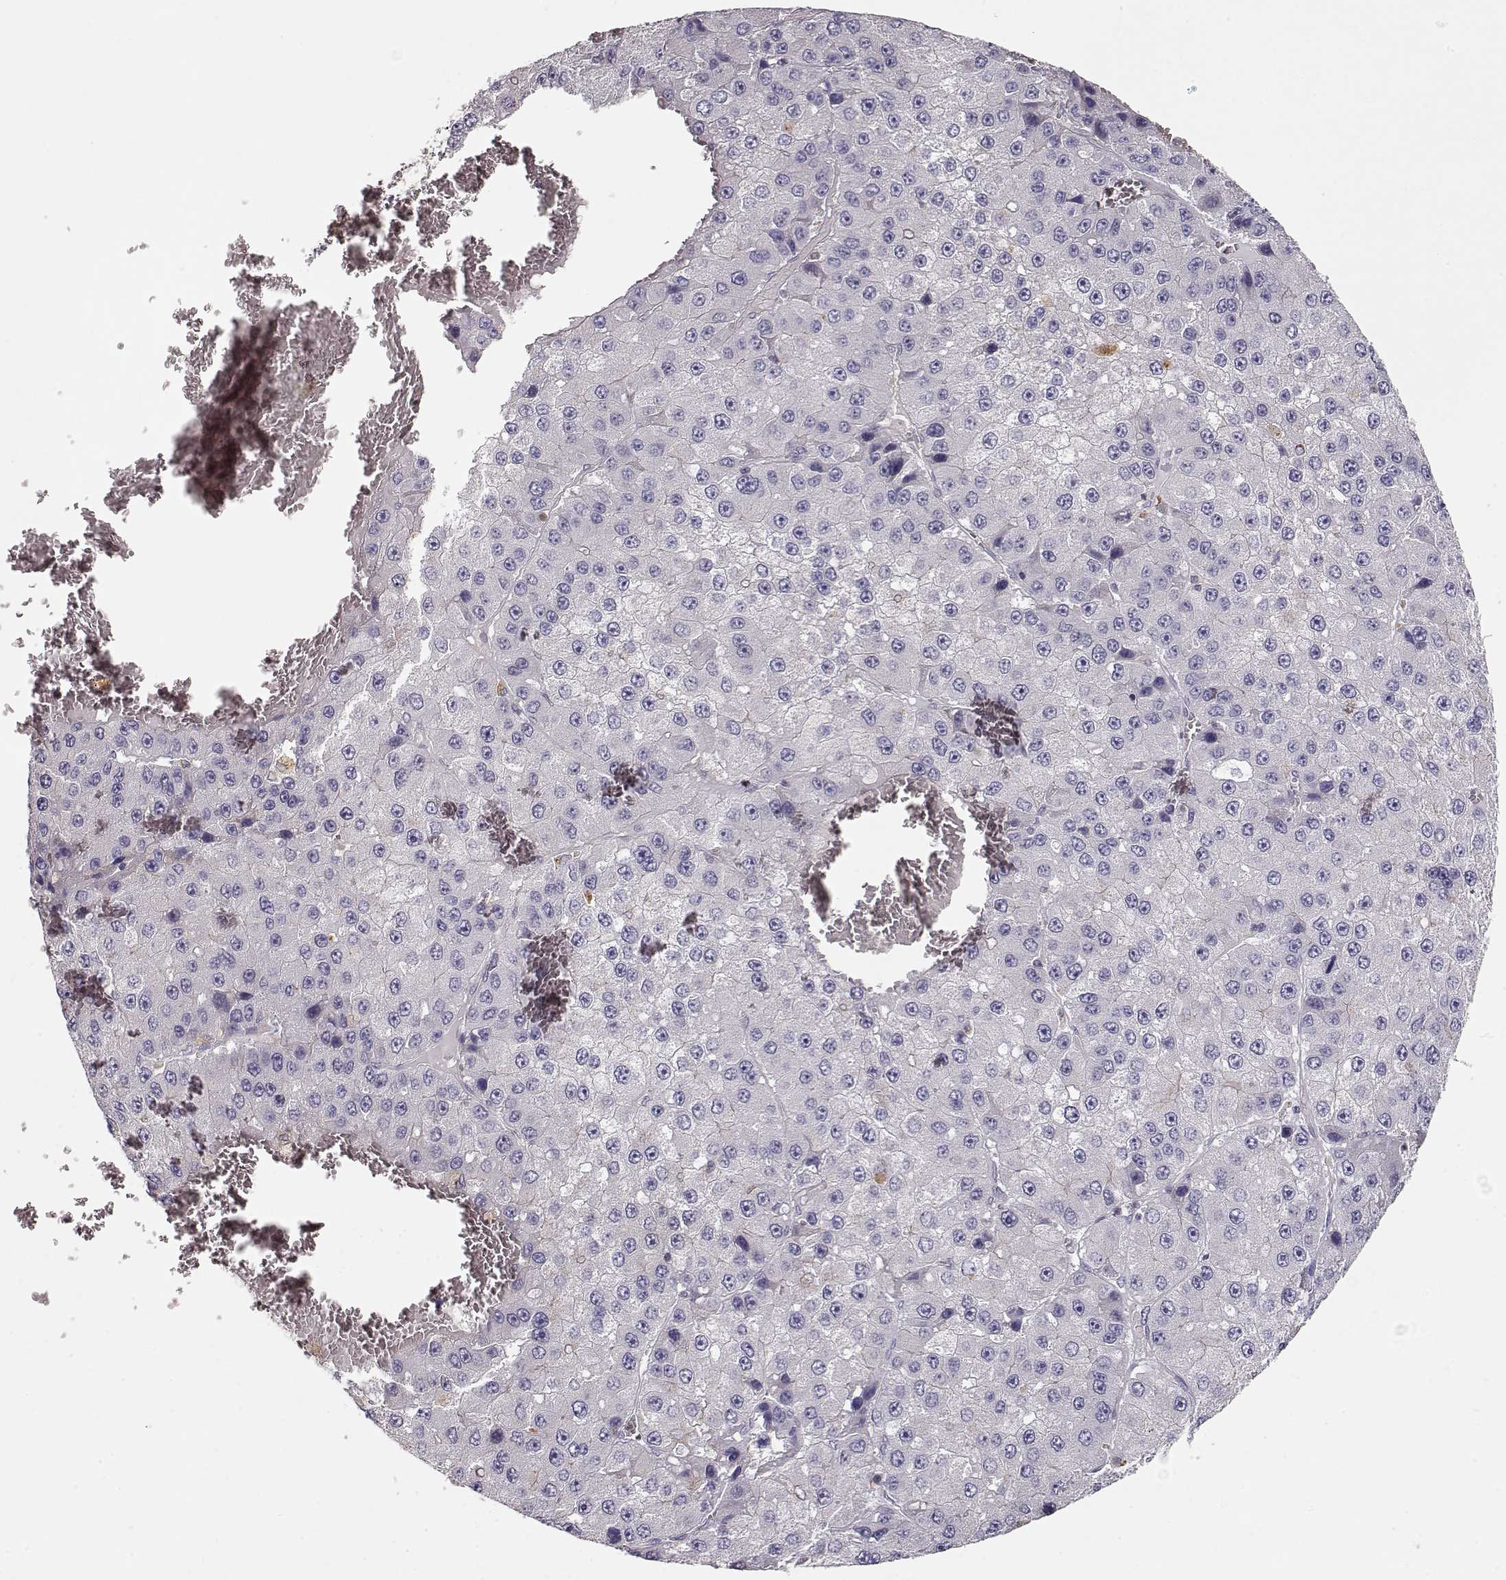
{"staining": {"intensity": "negative", "quantity": "none", "location": "none"}, "tissue": "liver cancer", "cell_type": "Tumor cells", "image_type": "cancer", "snomed": [{"axis": "morphology", "description": "Carcinoma, Hepatocellular, NOS"}, {"axis": "topography", "description": "Liver"}], "caption": "This micrograph is of hepatocellular carcinoma (liver) stained with immunohistochemistry (IHC) to label a protein in brown with the nuclei are counter-stained blue. There is no positivity in tumor cells.", "gene": "VAV1", "patient": {"sex": "female", "age": 73}}